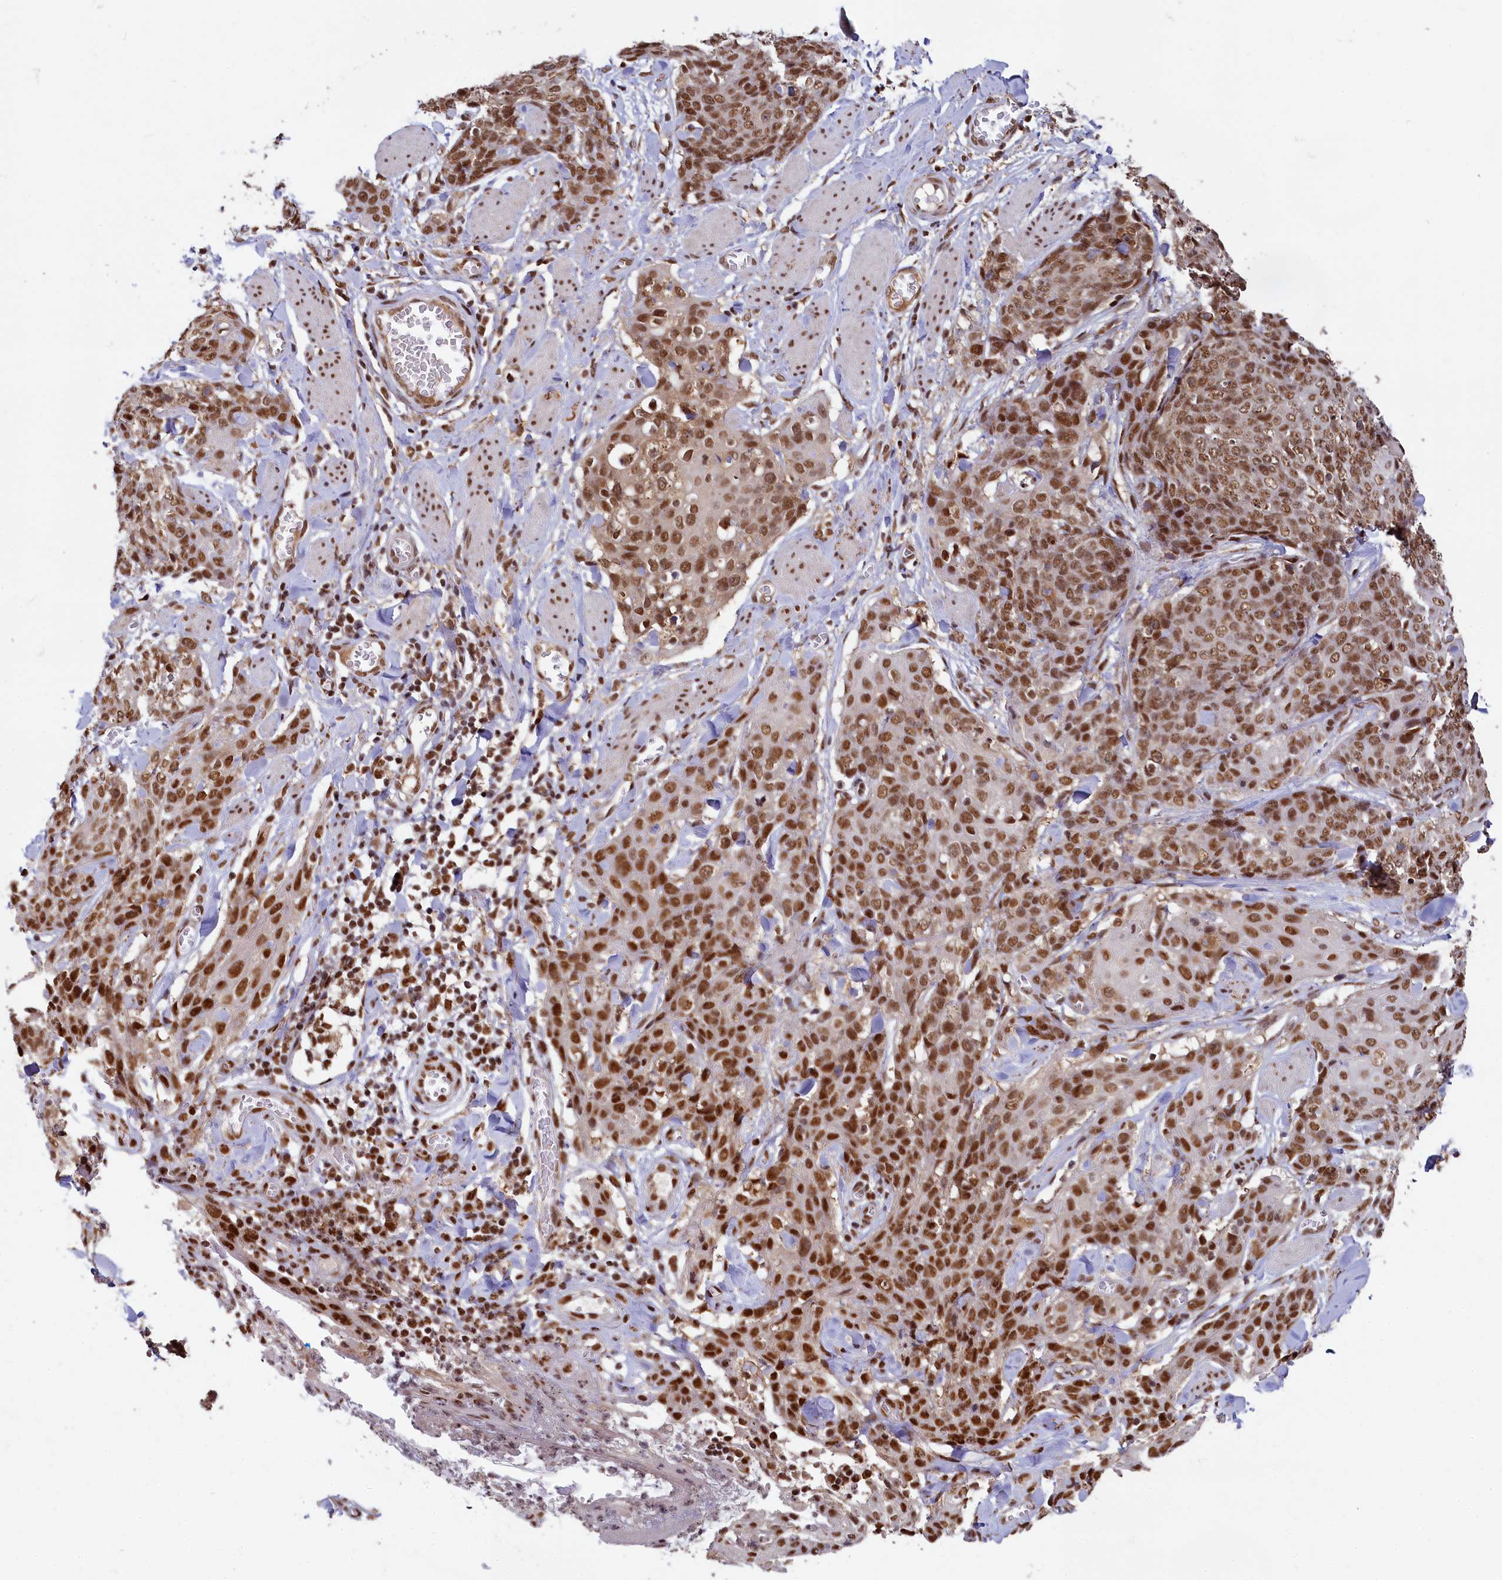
{"staining": {"intensity": "moderate", "quantity": ">75%", "location": "nuclear"}, "tissue": "skin cancer", "cell_type": "Tumor cells", "image_type": "cancer", "snomed": [{"axis": "morphology", "description": "Squamous cell carcinoma, NOS"}, {"axis": "topography", "description": "Skin"}, {"axis": "topography", "description": "Vulva"}], "caption": "IHC (DAB) staining of human skin cancer shows moderate nuclear protein expression in approximately >75% of tumor cells. The staining was performed using DAB (3,3'-diaminobenzidine) to visualize the protein expression in brown, while the nuclei were stained in blue with hematoxylin (Magnification: 20x).", "gene": "PPHLN1", "patient": {"sex": "female", "age": 85}}